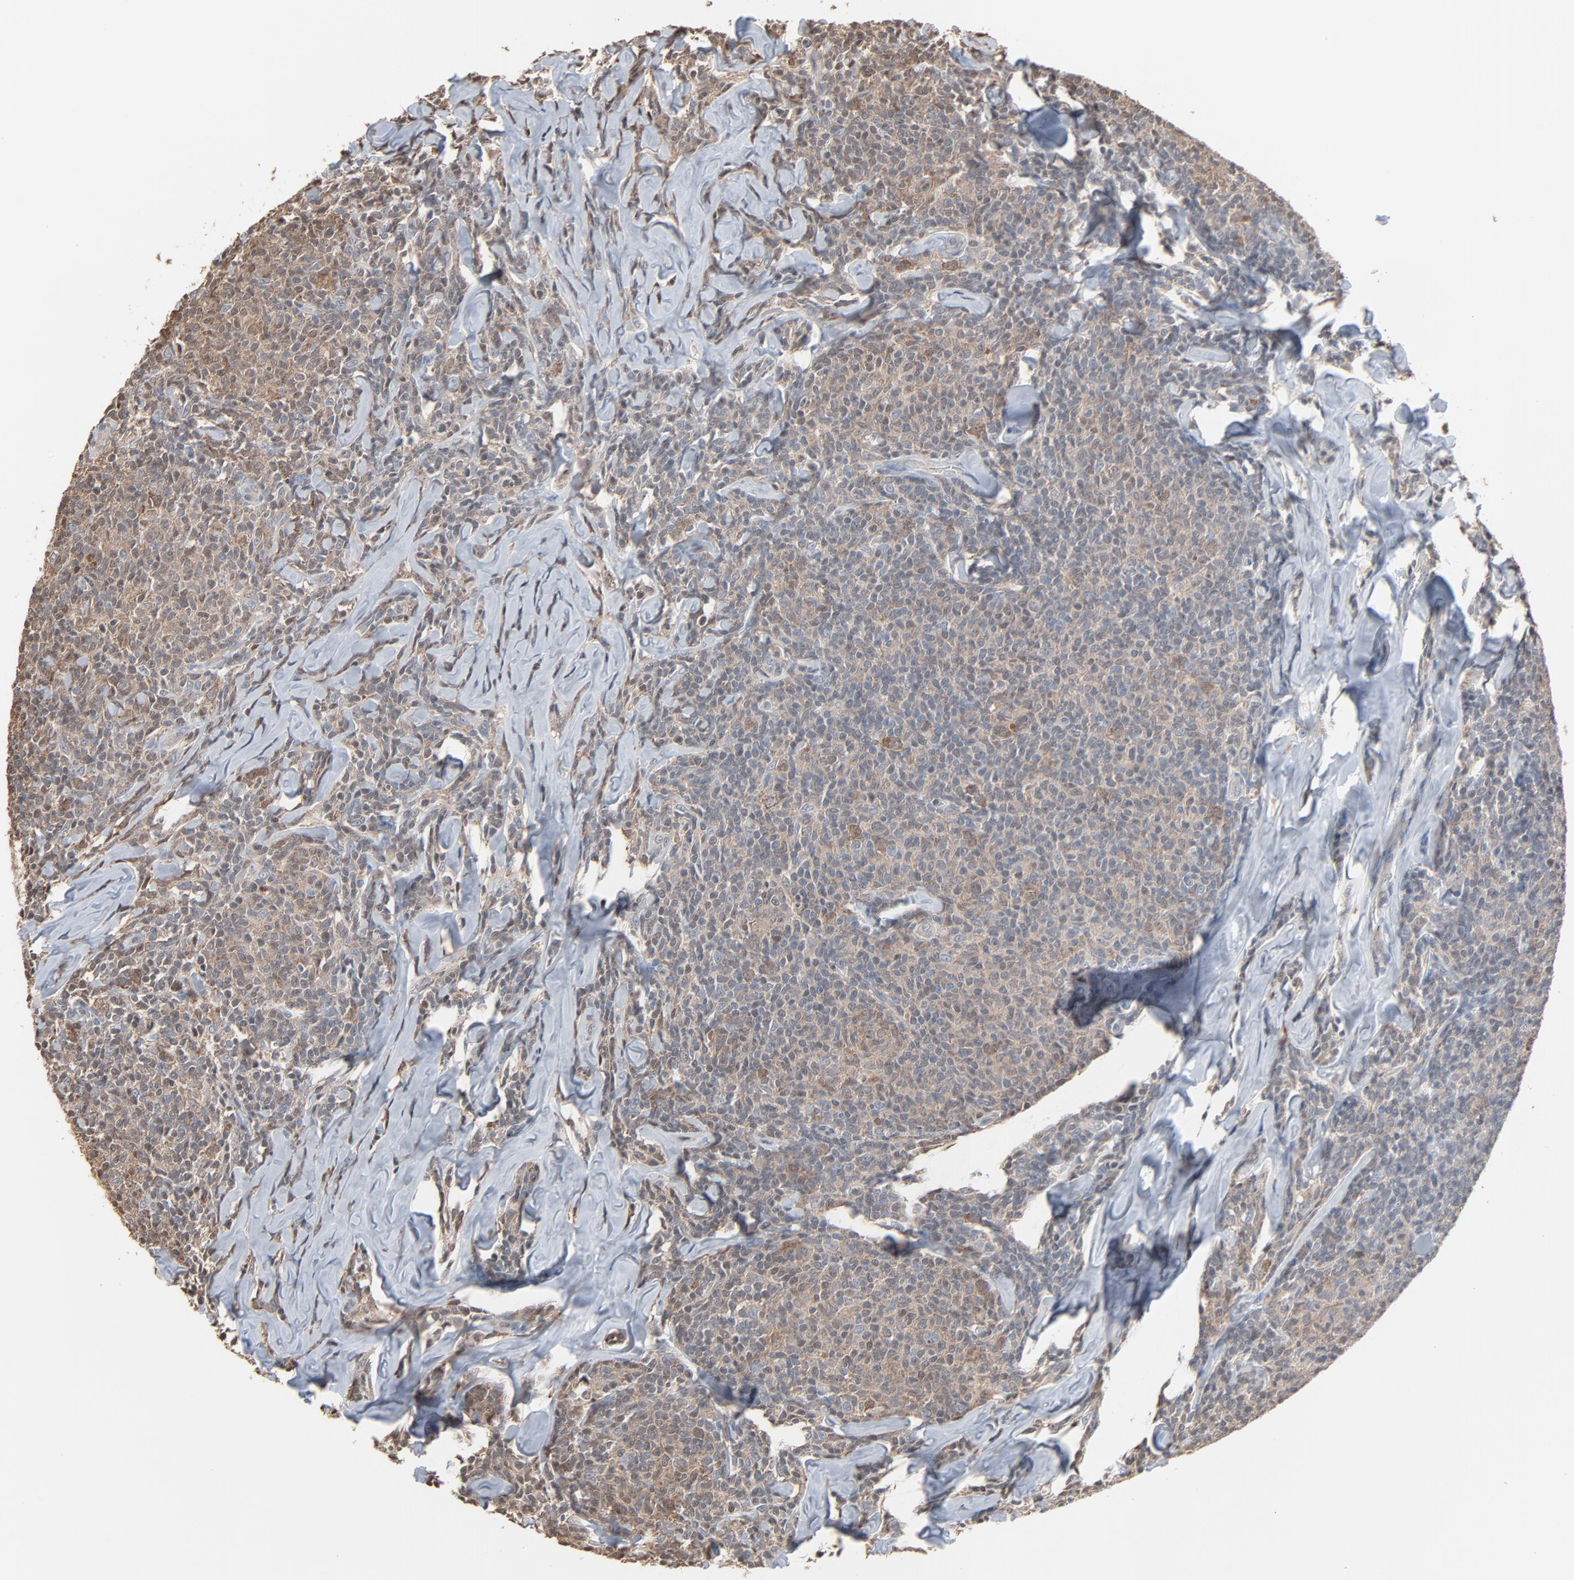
{"staining": {"intensity": "weak", "quantity": "25%-75%", "location": "cytoplasmic/membranous"}, "tissue": "lymphoma", "cell_type": "Tumor cells", "image_type": "cancer", "snomed": [{"axis": "morphology", "description": "Malignant lymphoma, non-Hodgkin's type, Low grade"}, {"axis": "topography", "description": "Lymph node"}], "caption": "There is low levels of weak cytoplasmic/membranous positivity in tumor cells of lymphoma, as demonstrated by immunohistochemical staining (brown color).", "gene": "CCT5", "patient": {"sex": "female", "age": 56}}